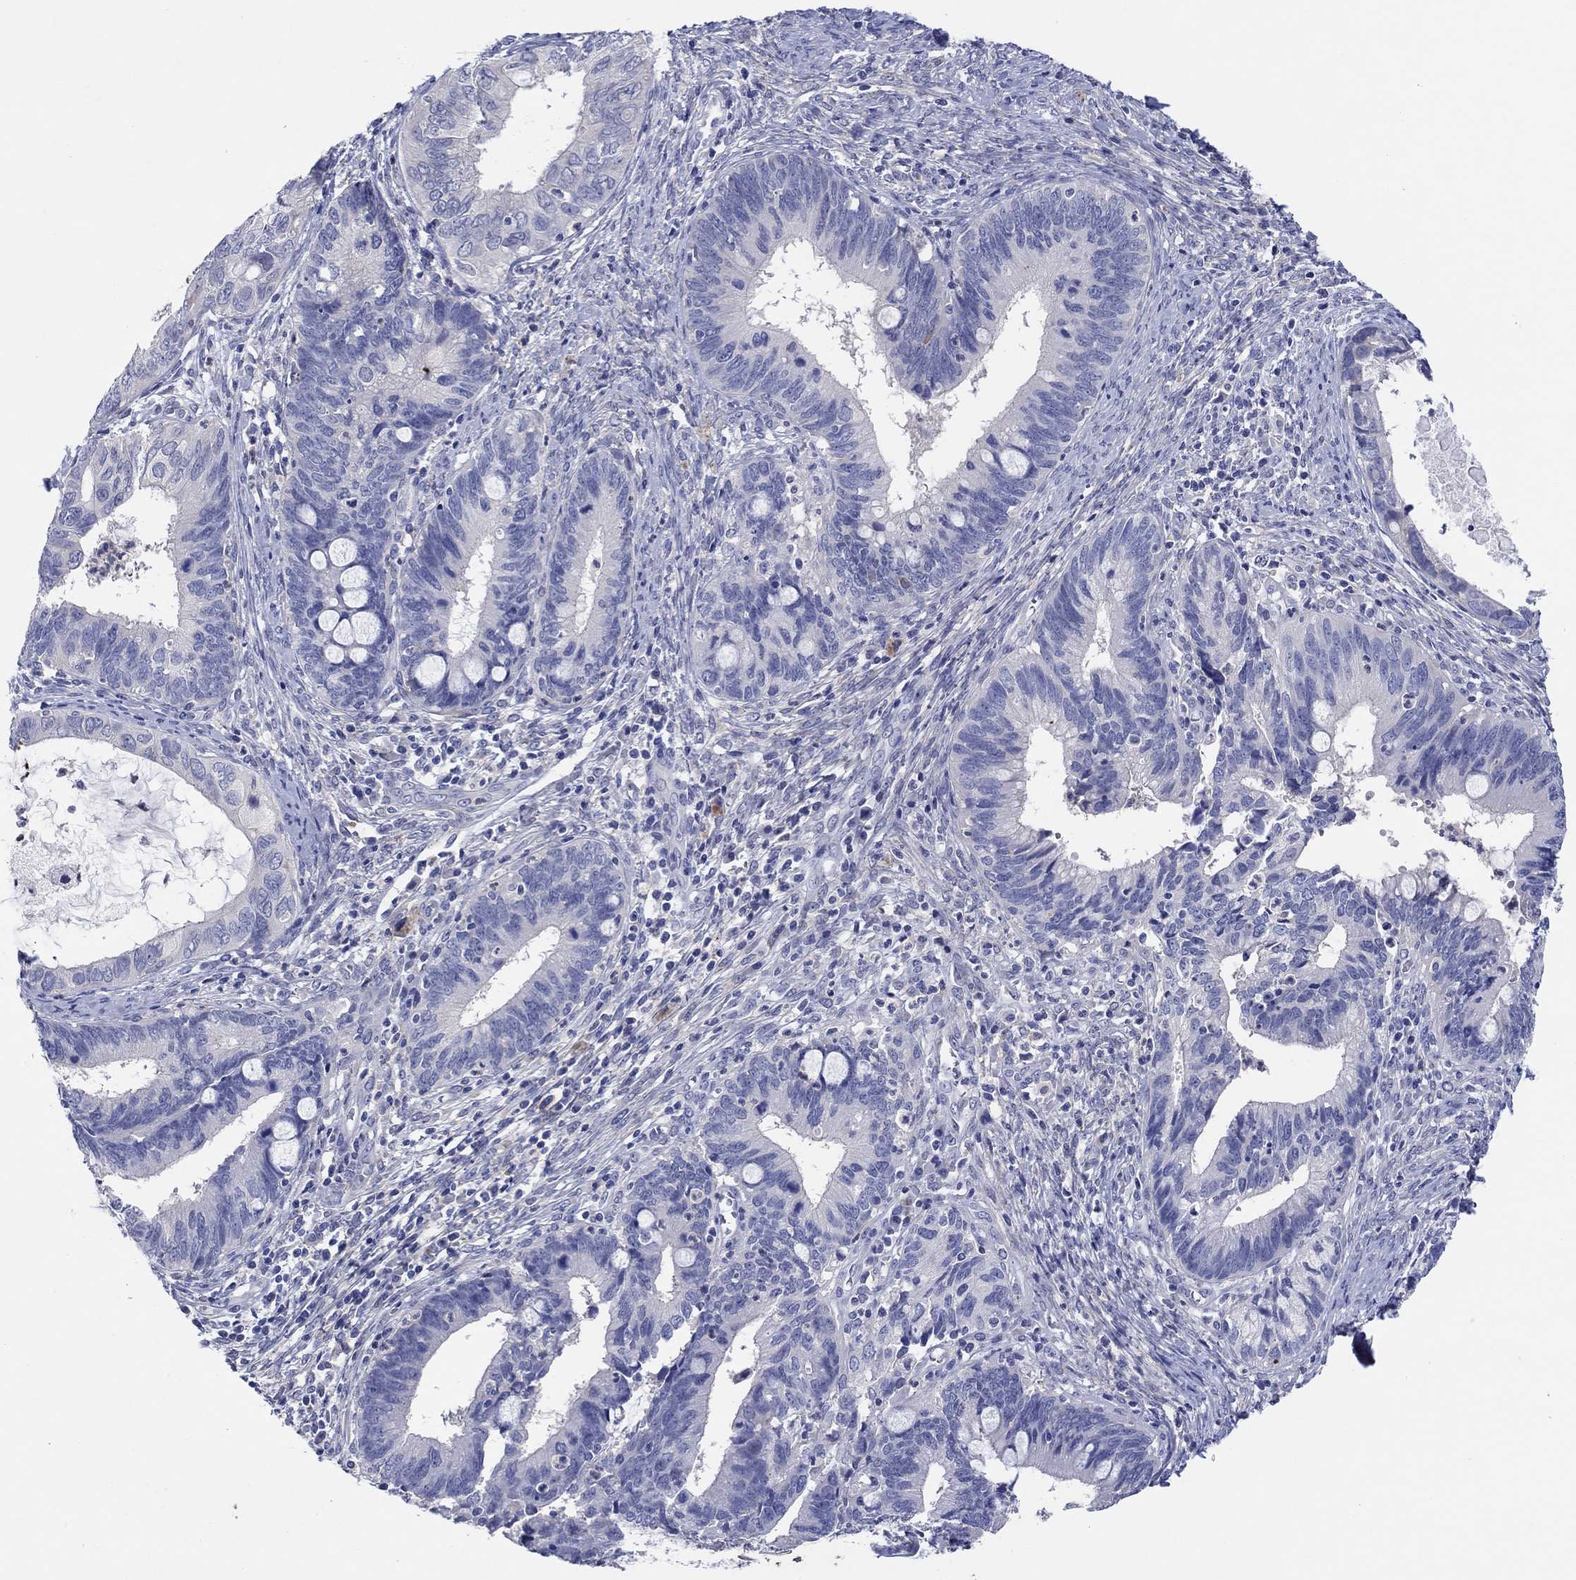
{"staining": {"intensity": "negative", "quantity": "none", "location": "none"}, "tissue": "cervical cancer", "cell_type": "Tumor cells", "image_type": "cancer", "snomed": [{"axis": "morphology", "description": "Adenocarcinoma, NOS"}, {"axis": "topography", "description": "Cervix"}], "caption": "Tumor cells show no significant protein positivity in adenocarcinoma (cervical).", "gene": "HDC", "patient": {"sex": "female", "age": 42}}